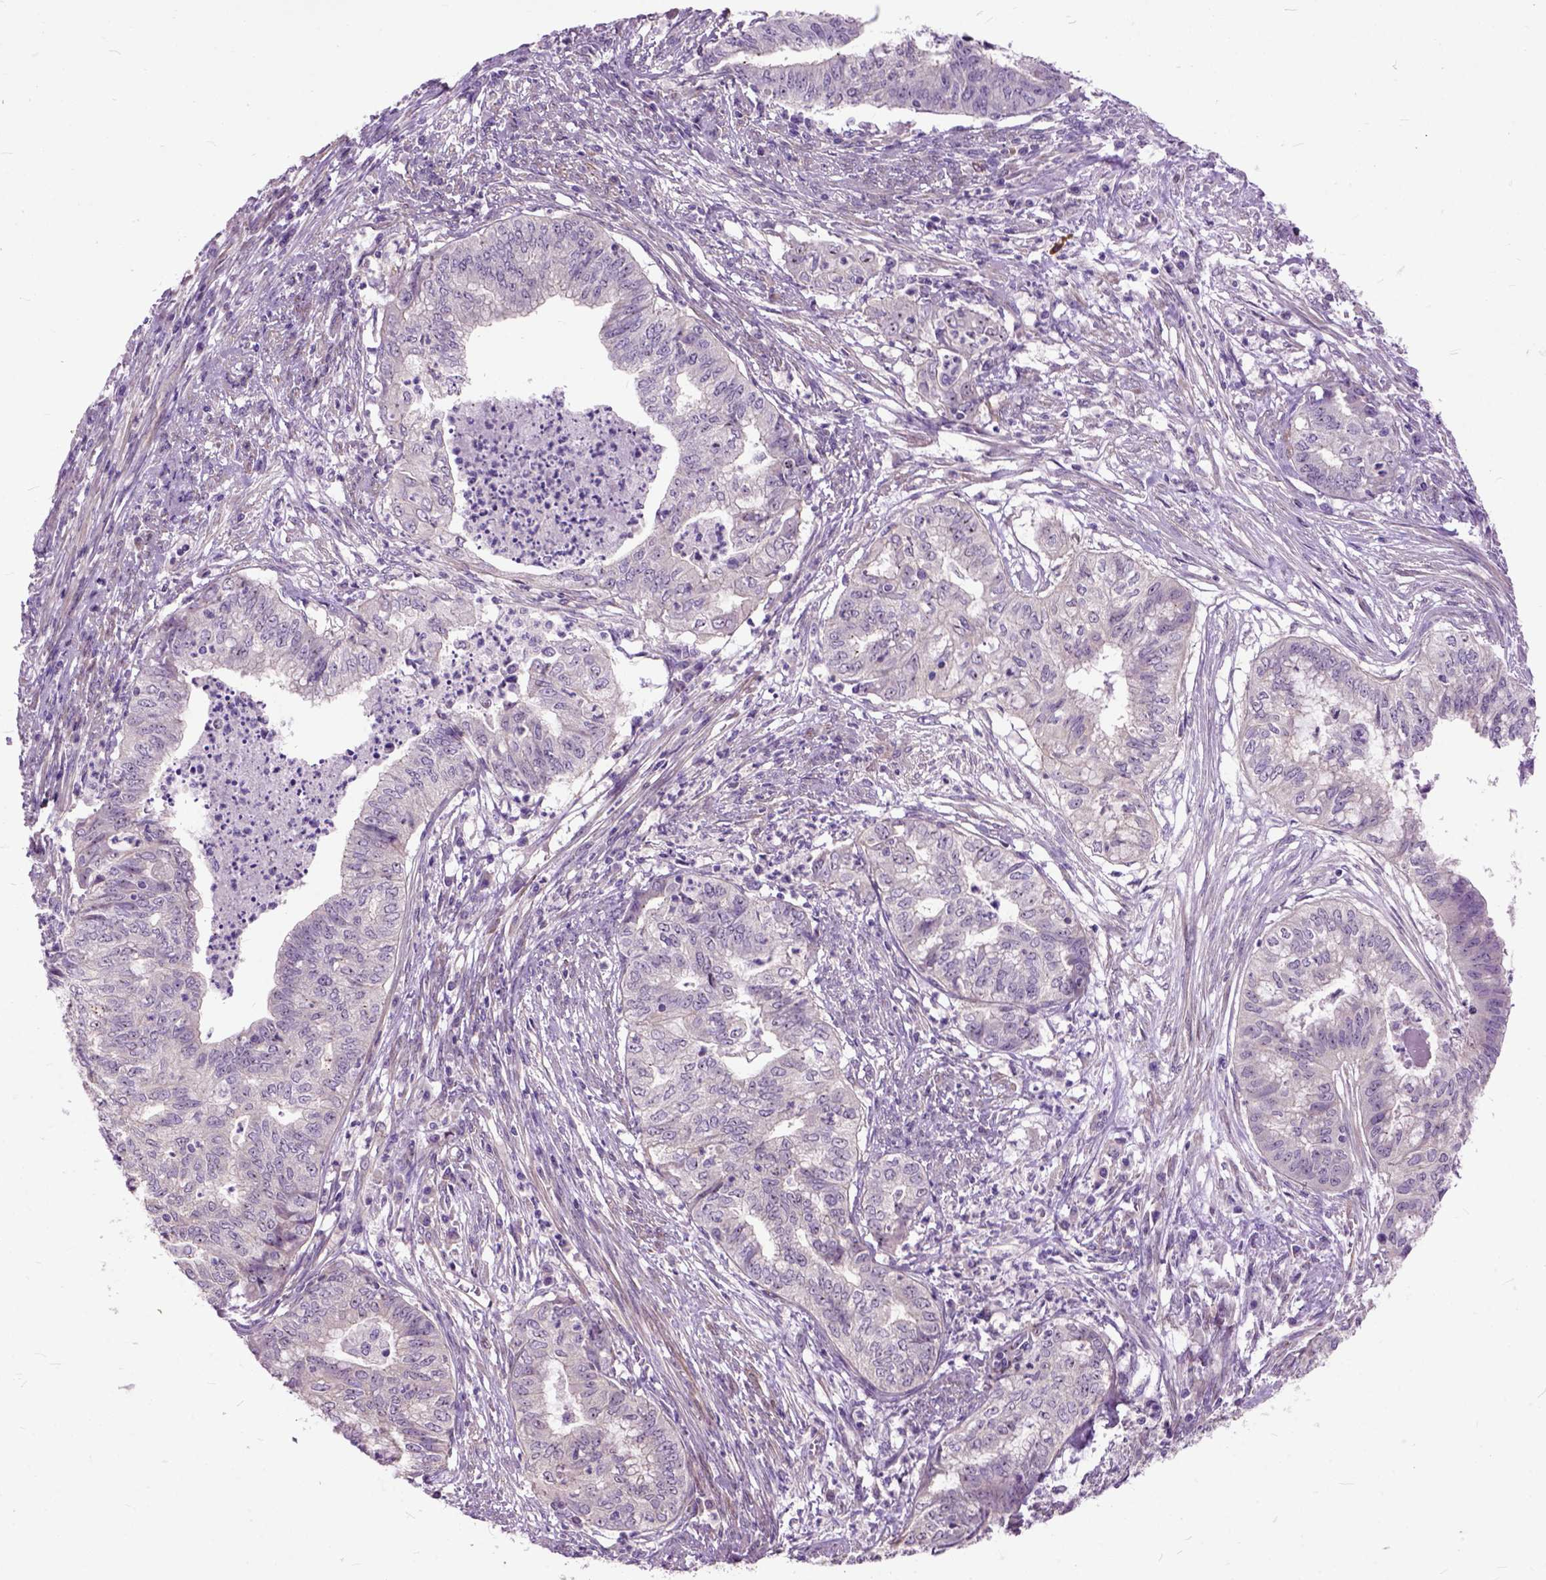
{"staining": {"intensity": "negative", "quantity": "none", "location": "none"}, "tissue": "endometrial cancer", "cell_type": "Tumor cells", "image_type": "cancer", "snomed": [{"axis": "morphology", "description": "Adenocarcinoma, NOS"}, {"axis": "topography", "description": "Endometrium"}], "caption": "The IHC histopathology image has no significant staining in tumor cells of endometrial cancer tissue.", "gene": "MAPT", "patient": {"sex": "female", "age": 79}}